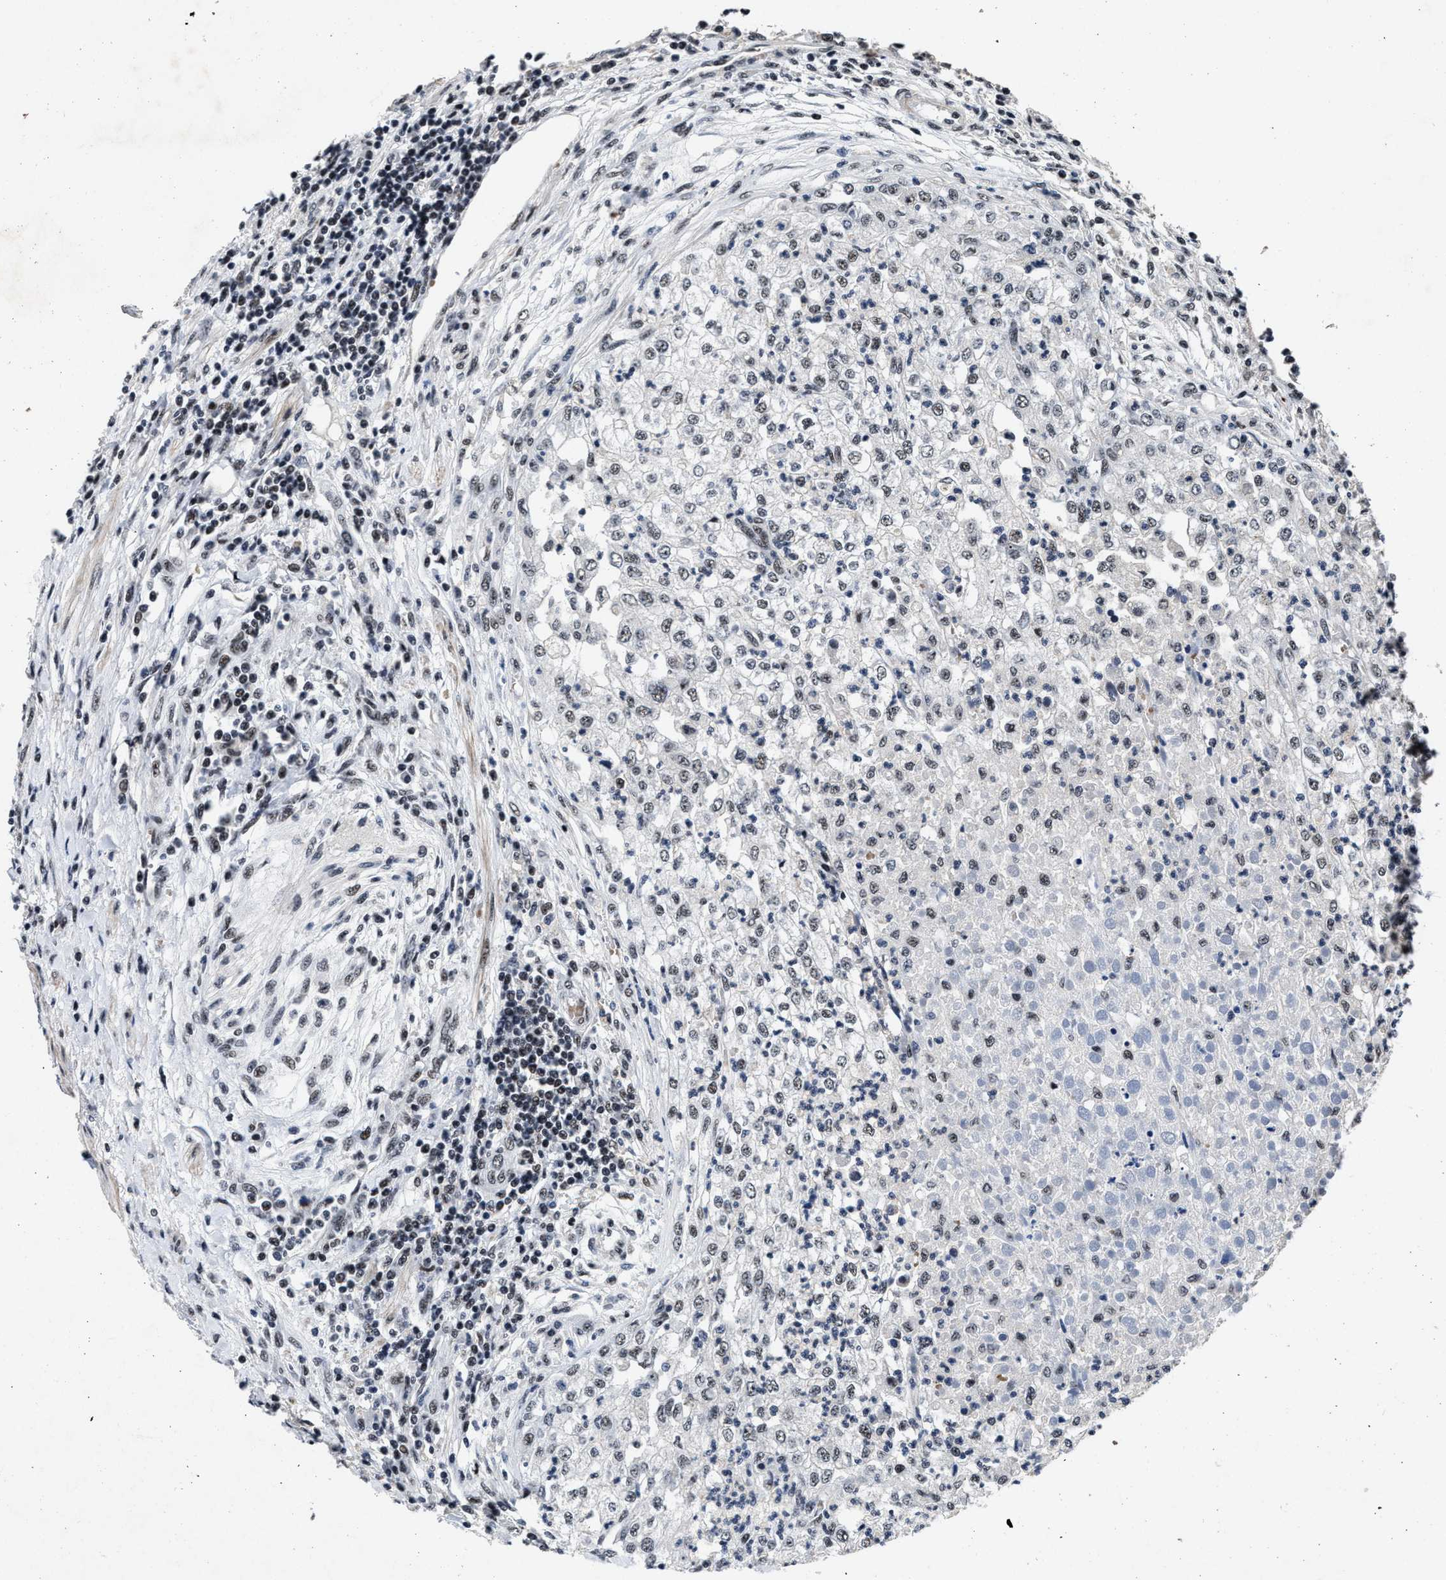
{"staining": {"intensity": "weak", "quantity": "<25%", "location": "nuclear"}, "tissue": "renal cancer", "cell_type": "Tumor cells", "image_type": "cancer", "snomed": [{"axis": "morphology", "description": "Adenocarcinoma, NOS"}, {"axis": "topography", "description": "Kidney"}], "caption": "Immunohistochemical staining of human adenocarcinoma (renal) reveals no significant staining in tumor cells. (DAB immunohistochemistry (IHC), high magnification).", "gene": "ZNF233", "patient": {"sex": "female", "age": 54}}